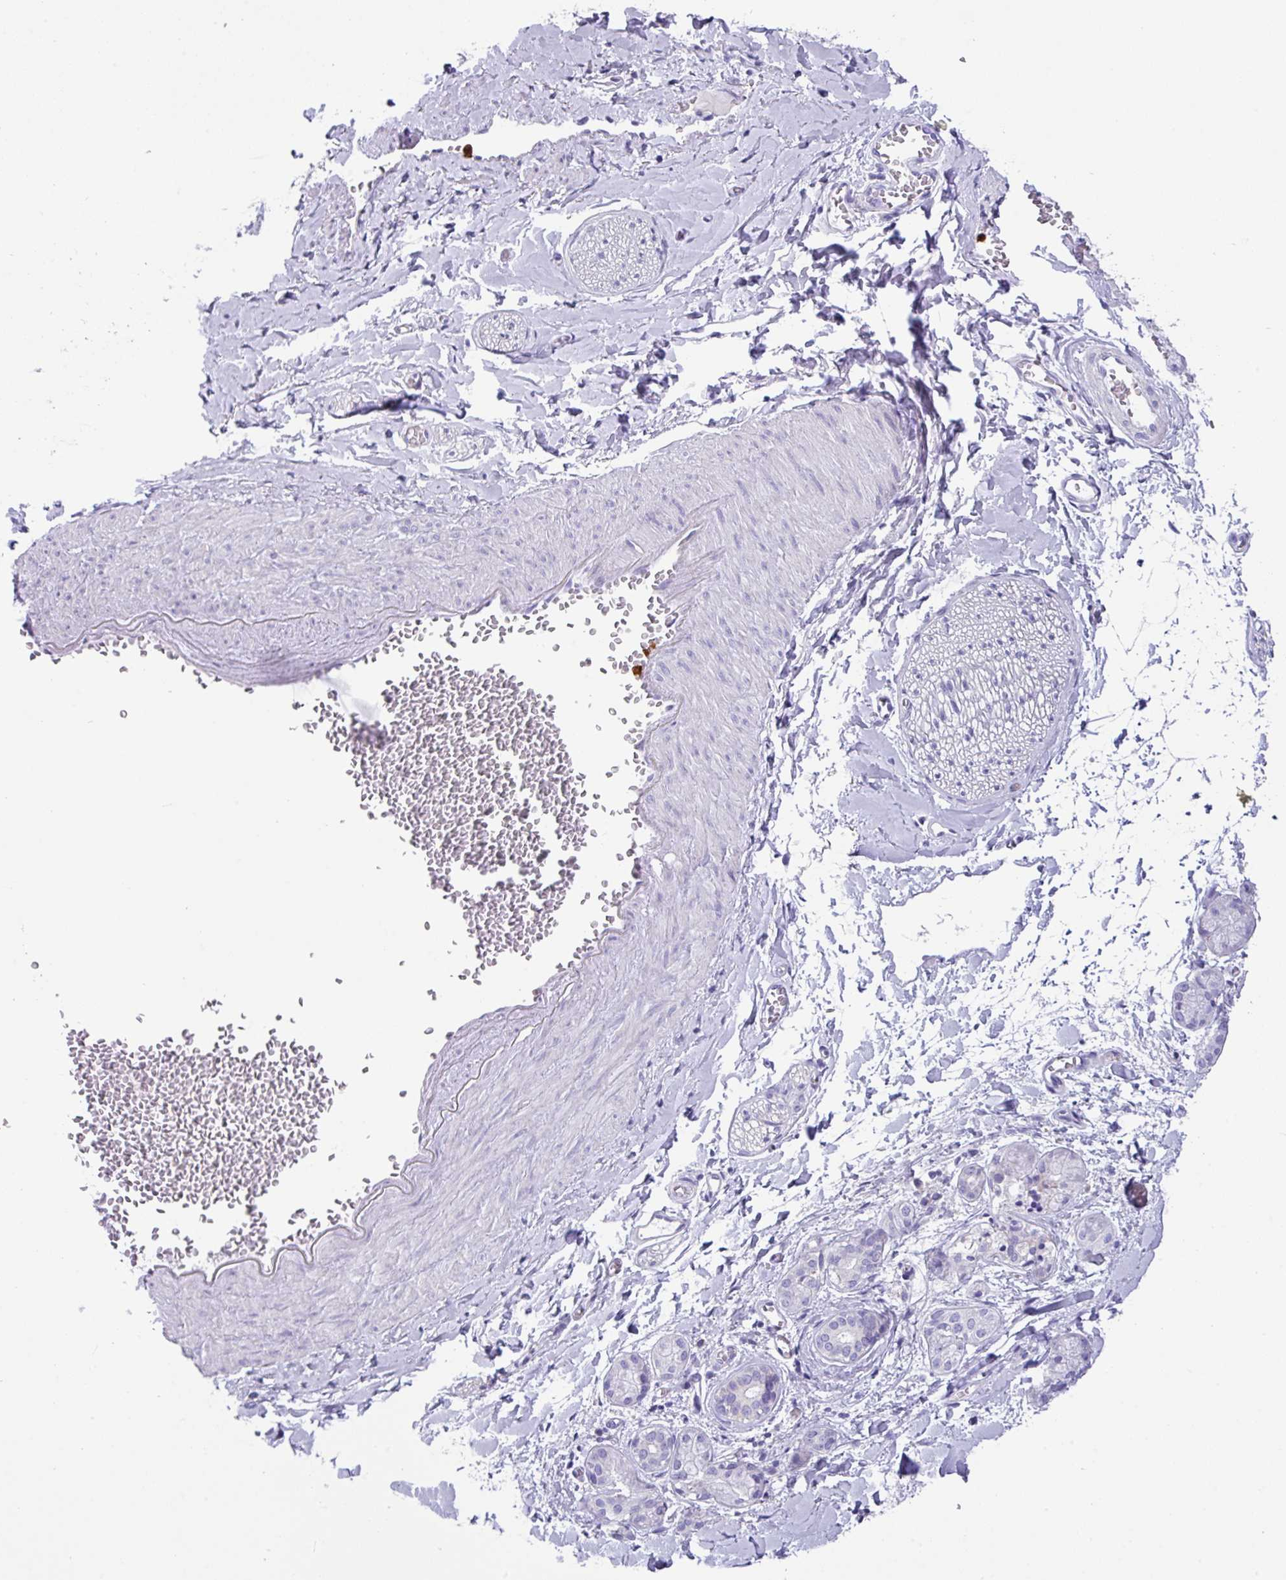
{"staining": {"intensity": "negative", "quantity": "none", "location": "none"}, "tissue": "adipose tissue", "cell_type": "Adipocytes", "image_type": "normal", "snomed": [{"axis": "morphology", "description": "Normal tissue, NOS"}, {"axis": "topography", "description": "Salivary gland"}, {"axis": "topography", "description": "Peripheral nerve tissue"}], "caption": "Adipocytes show no significant positivity in benign adipose tissue.", "gene": "SH2D3C", "patient": {"sex": "female", "age": 24}}